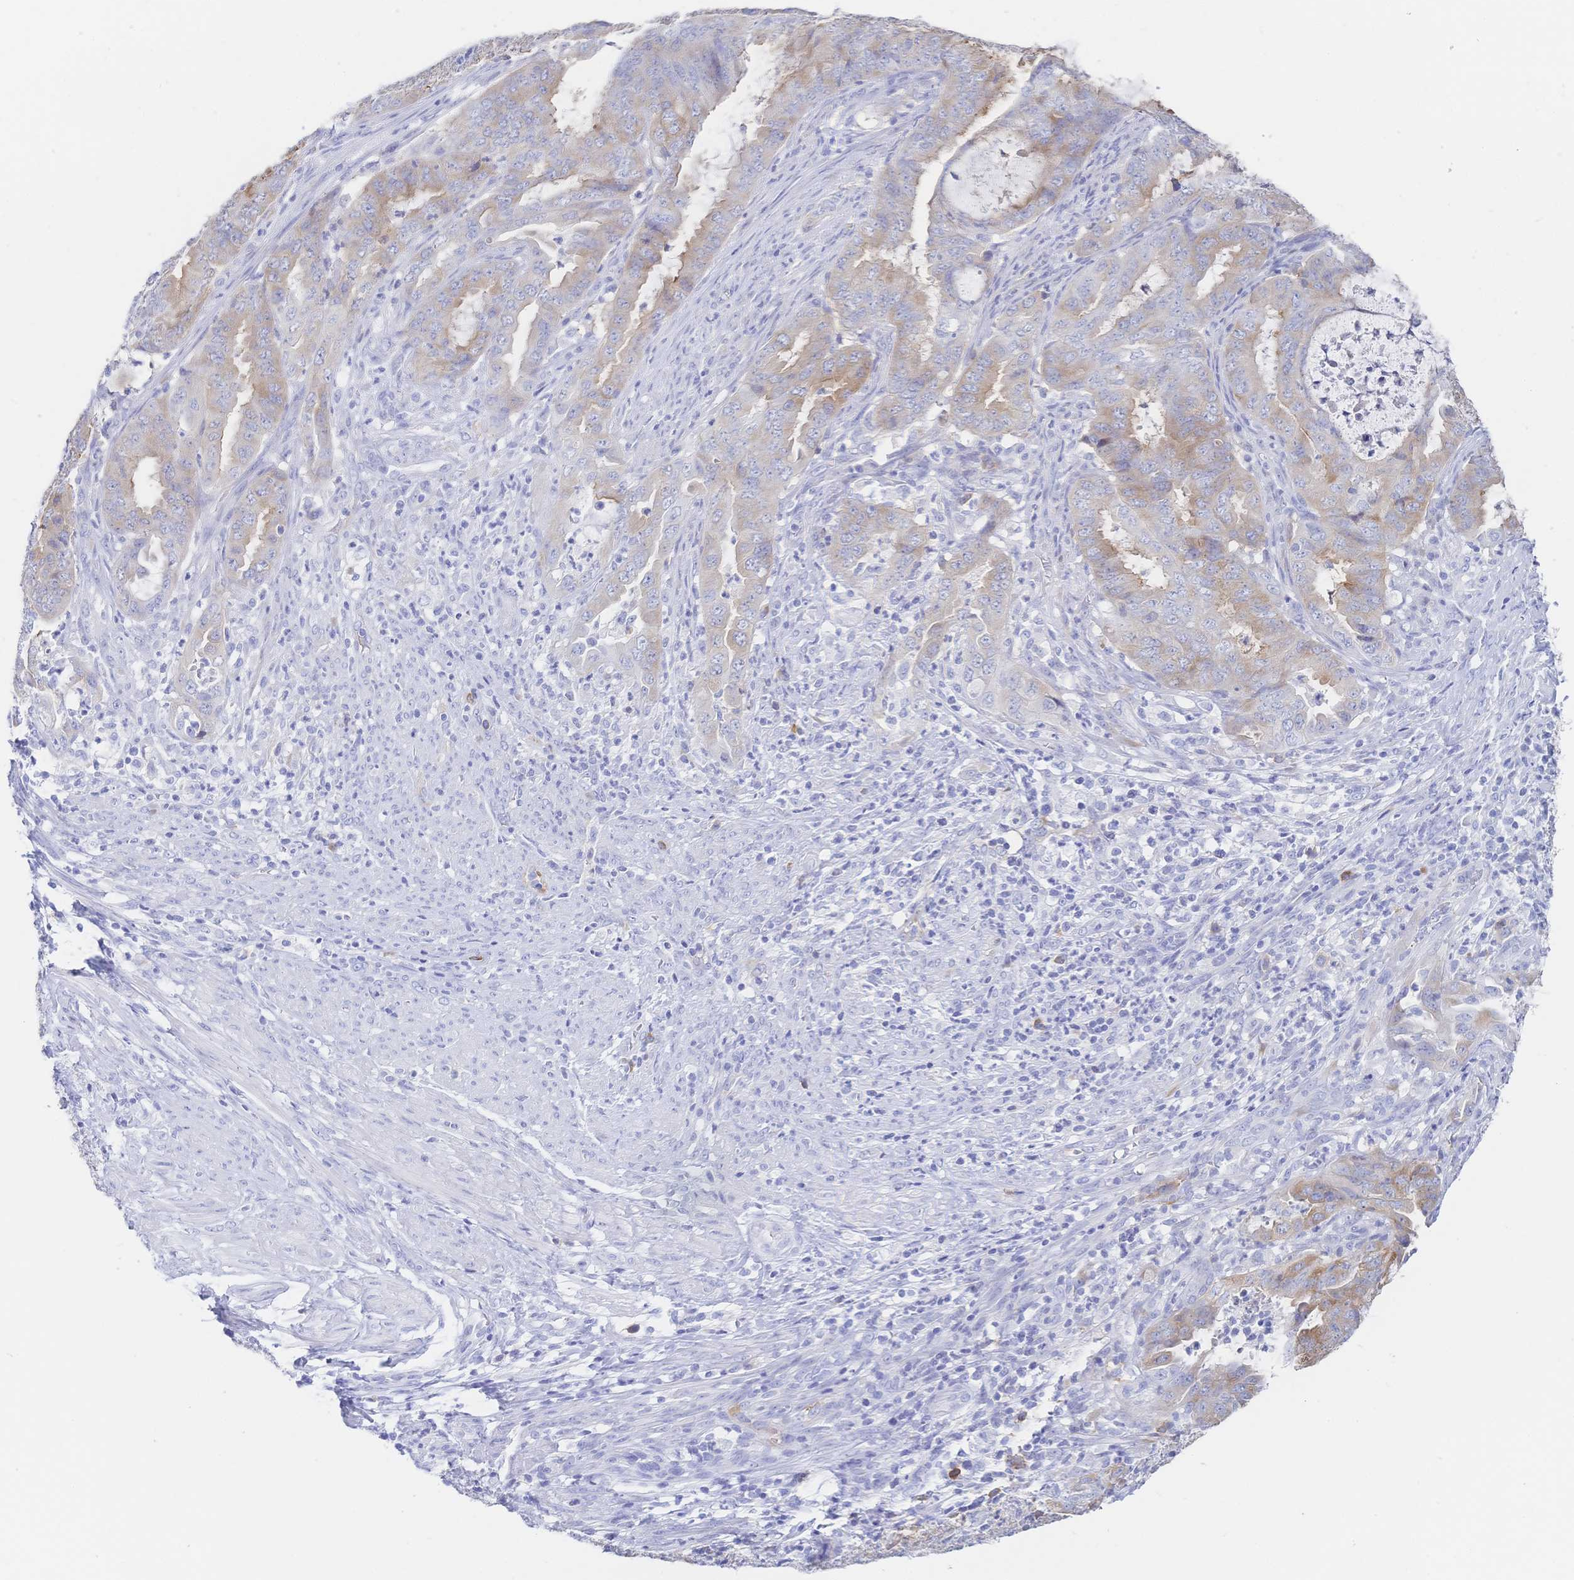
{"staining": {"intensity": "weak", "quantity": "25%-75%", "location": "cytoplasmic/membranous"}, "tissue": "endometrial cancer", "cell_type": "Tumor cells", "image_type": "cancer", "snomed": [{"axis": "morphology", "description": "Adenocarcinoma, NOS"}, {"axis": "topography", "description": "Endometrium"}], "caption": "Weak cytoplasmic/membranous expression is identified in about 25%-75% of tumor cells in endometrial adenocarcinoma. Nuclei are stained in blue.", "gene": "RRM1", "patient": {"sex": "female", "age": 51}}